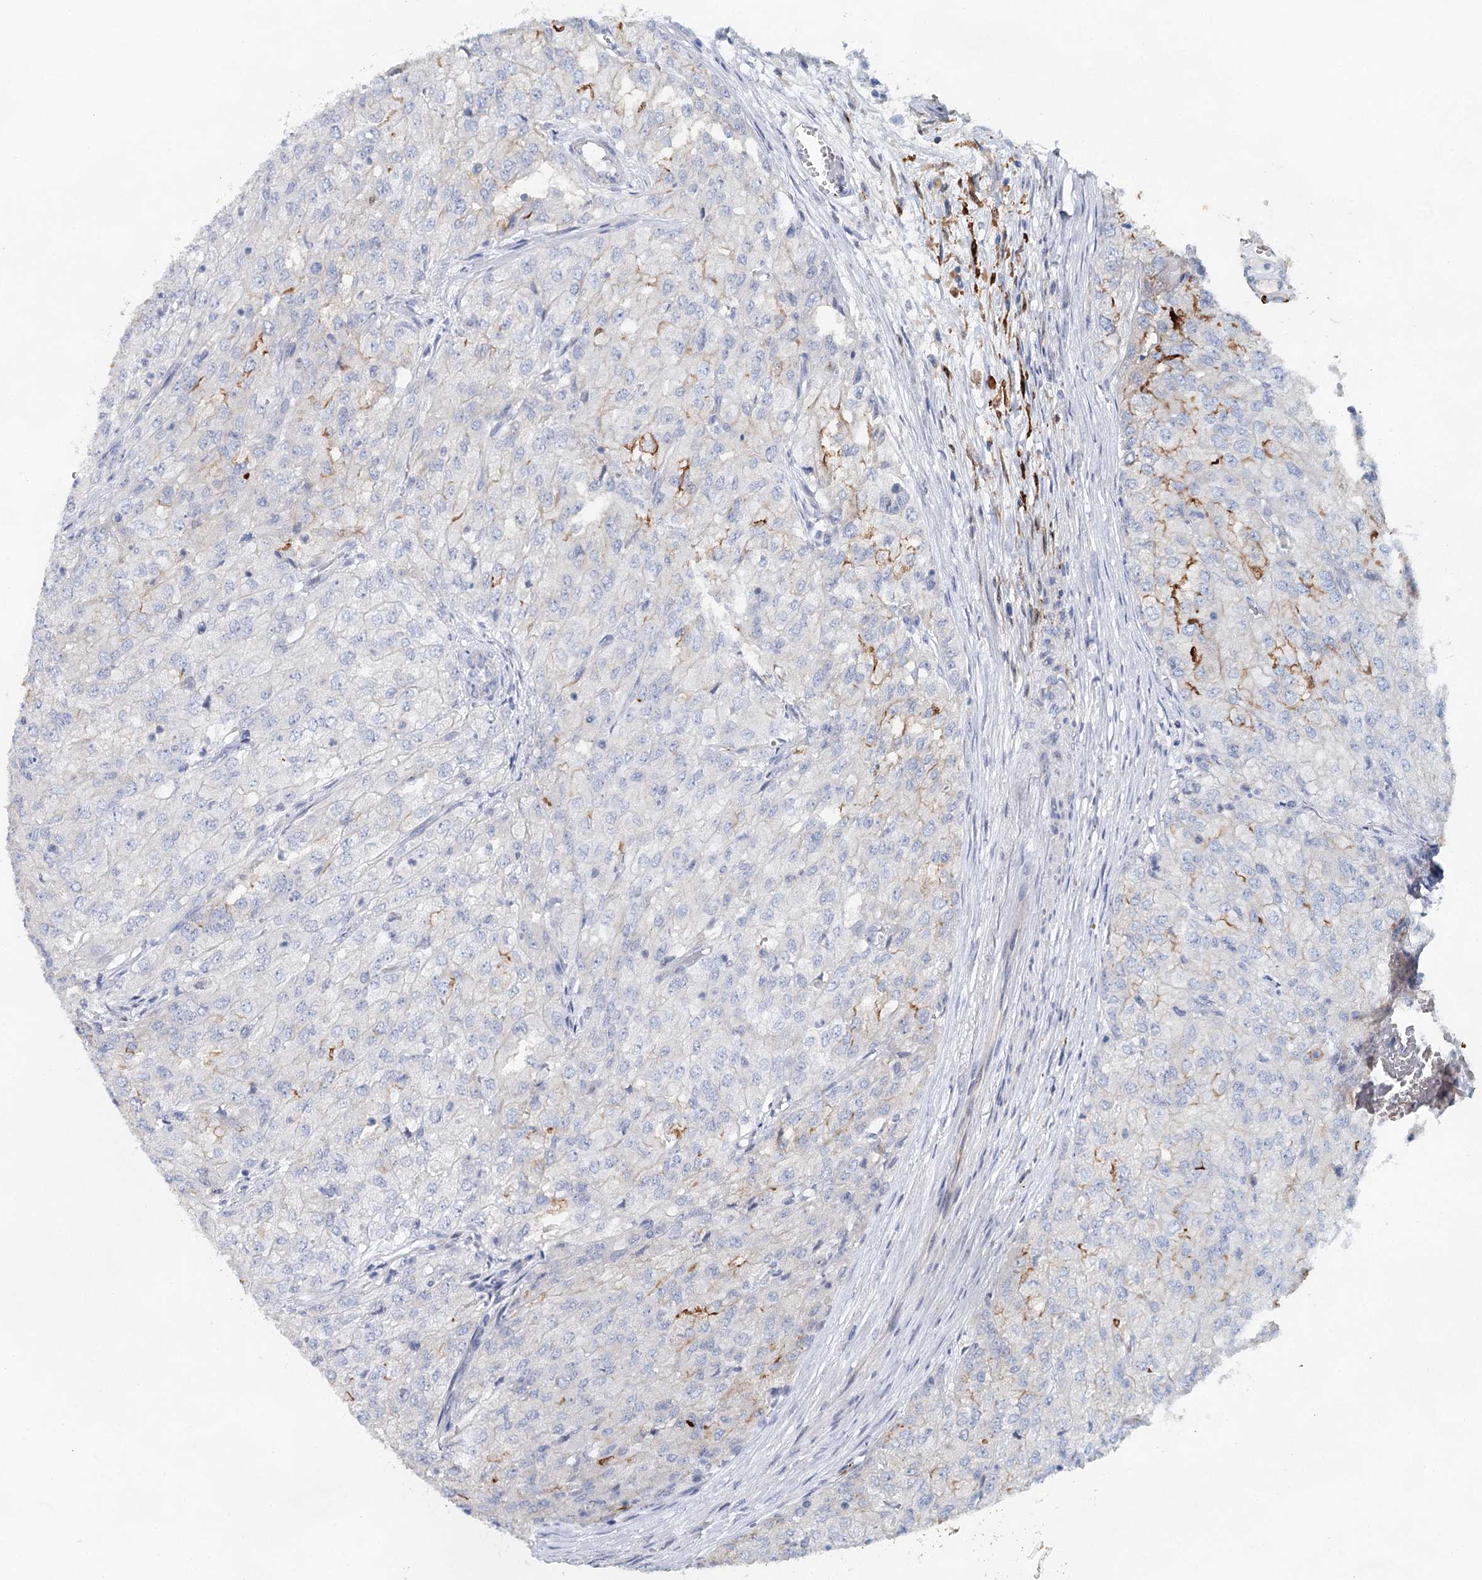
{"staining": {"intensity": "negative", "quantity": "none", "location": "none"}, "tissue": "renal cancer", "cell_type": "Tumor cells", "image_type": "cancer", "snomed": [{"axis": "morphology", "description": "Adenocarcinoma, NOS"}, {"axis": "topography", "description": "Kidney"}], "caption": "IHC photomicrograph of renal cancer (adenocarcinoma) stained for a protein (brown), which exhibits no expression in tumor cells.", "gene": "SLC19A3", "patient": {"sex": "female", "age": 54}}